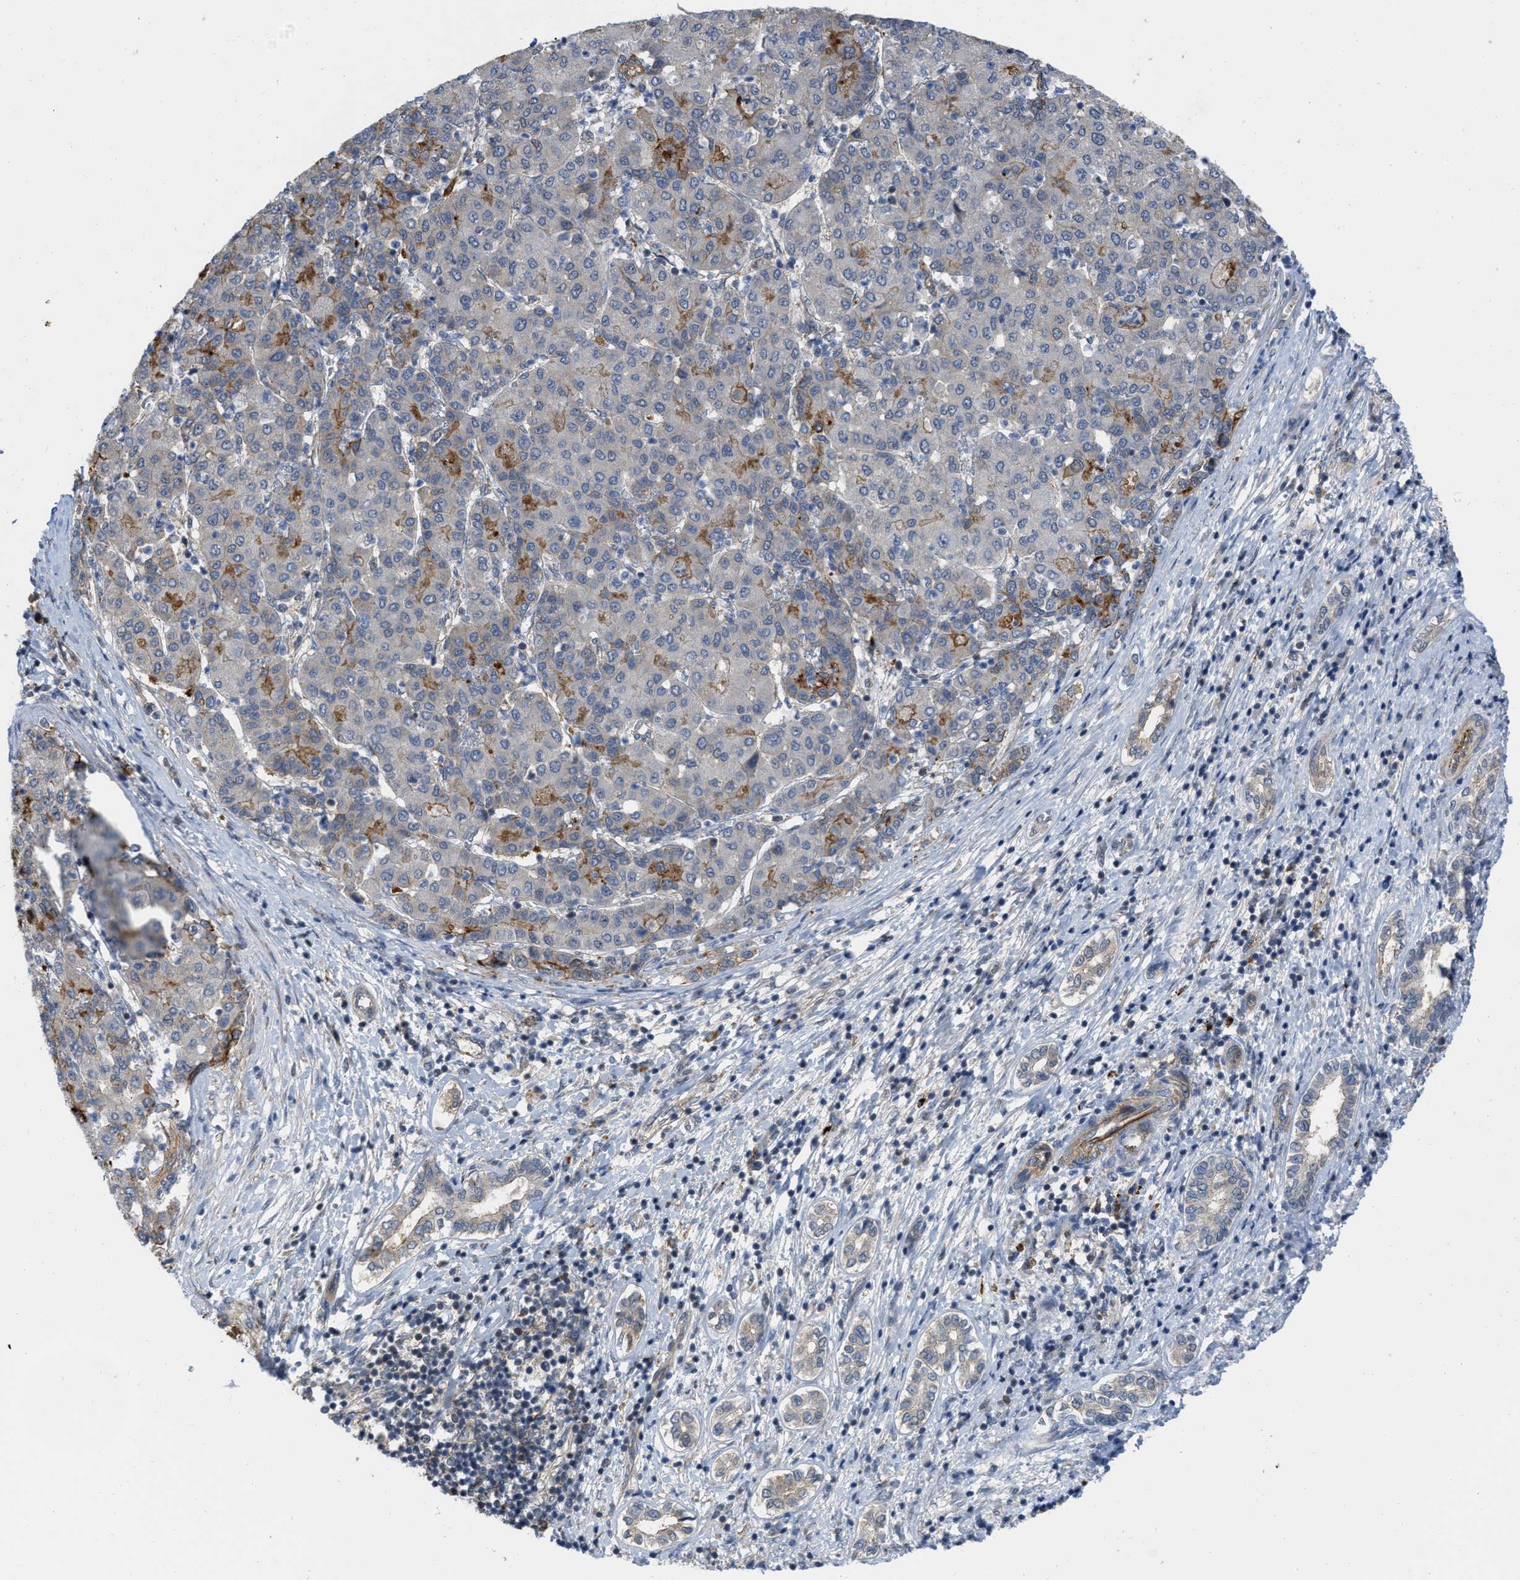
{"staining": {"intensity": "negative", "quantity": "none", "location": "none"}, "tissue": "liver cancer", "cell_type": "Tumor cells", "image_type": "cancer", "snomed": [{"axis": "morphology", "description": "Carcinoma, Hepatocellular, NOS"}, {"axis": "topography", "description": "Liver"}], "caption": "Immunohistochemistry (IHC) image of neoplastic tissue: human liver cancer (hepatocellular carcinoma) stained with DAB reveals no significant protein expression in tumor cells. (Stains: DAB IHC with hematoxylin counter stain, Microscopy: brightfield microscopy at high magnification).", "gene": "NAPEPLD", "patient": {"sex": "male", "age": 65}}